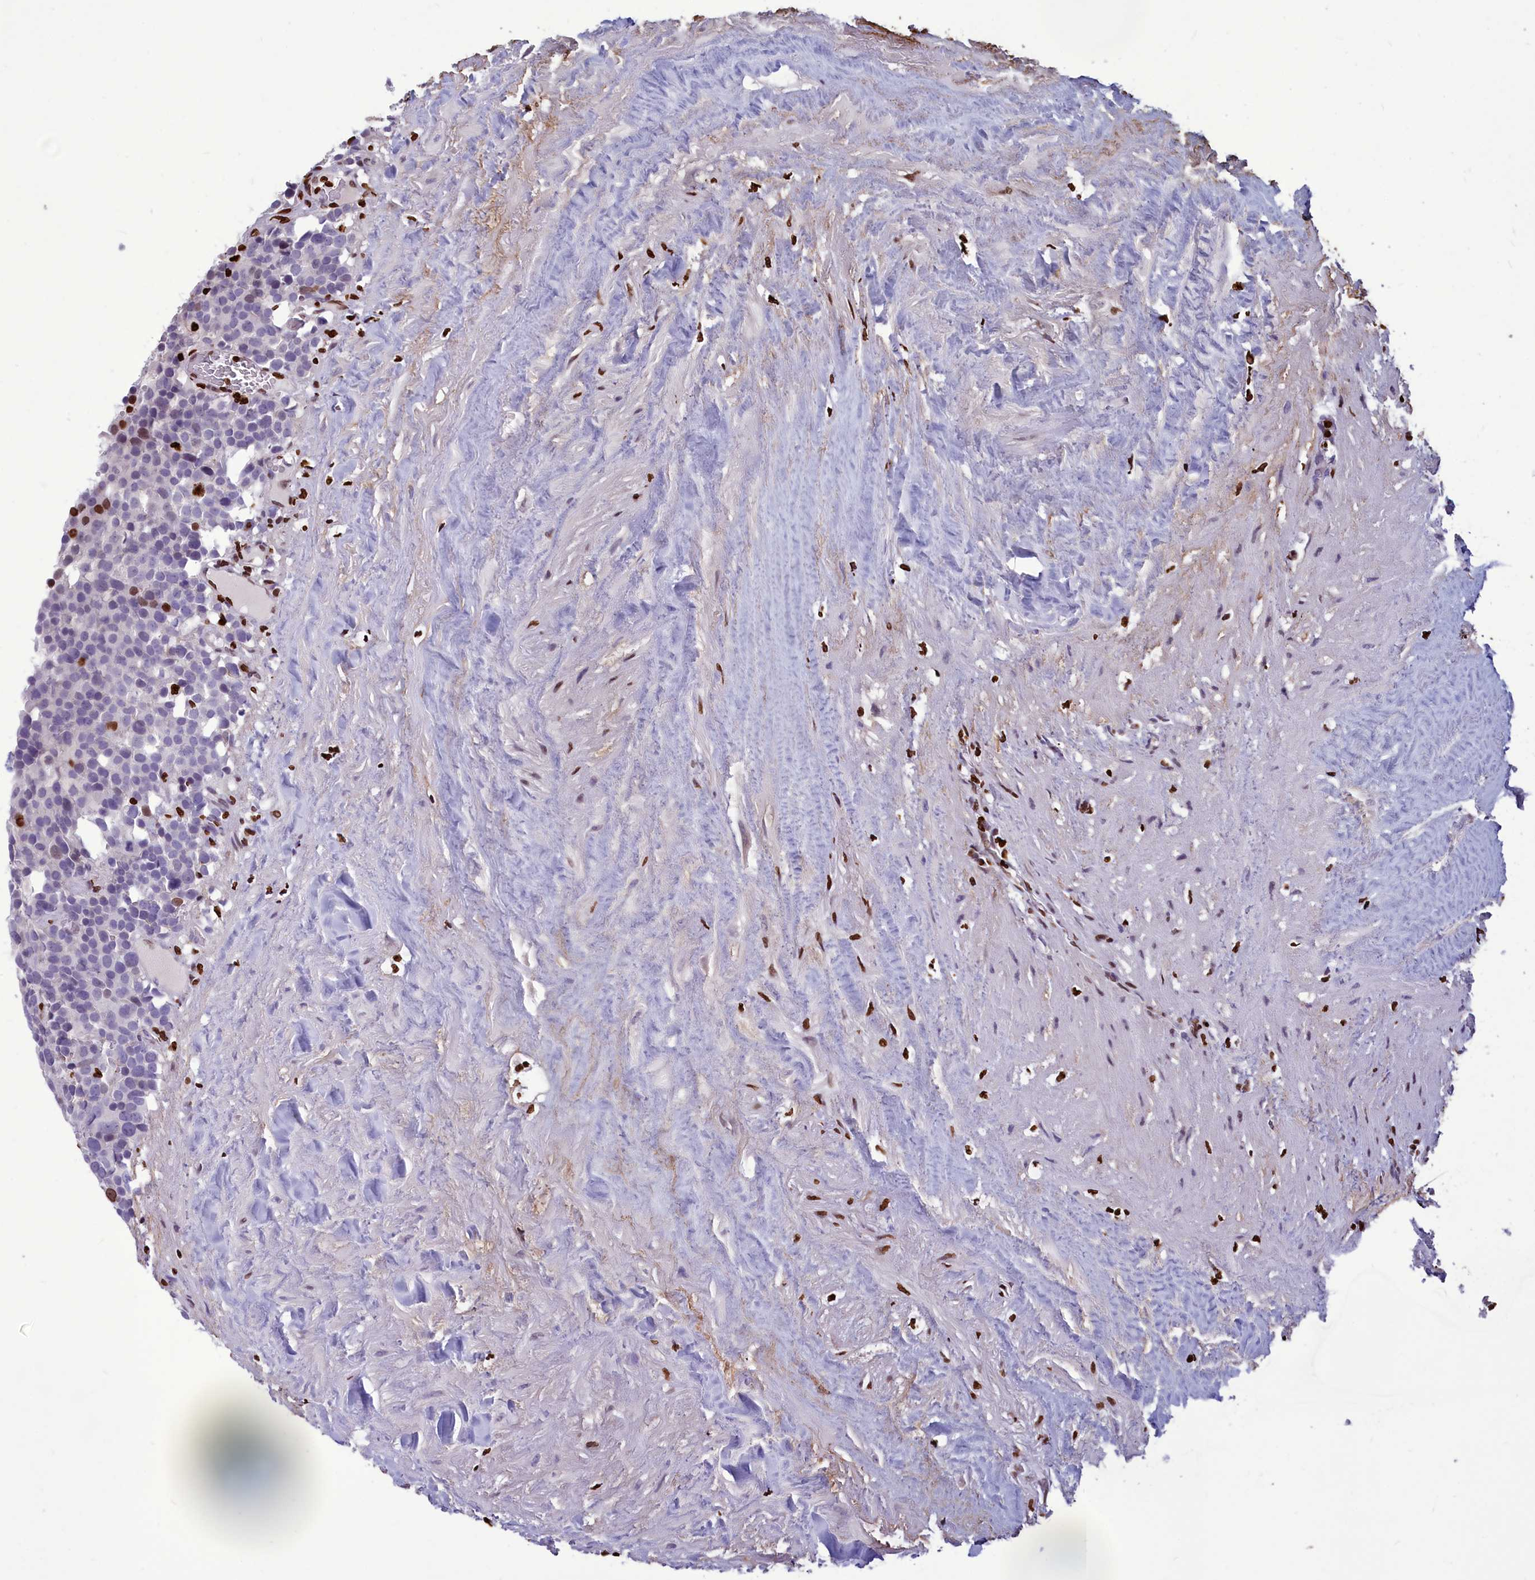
{"staining": {"intensity": "strong", "quantity": "<25%", "location": "nuclear"}, "tissue": "testis cancer", "cell_type": "Tumor cells", "image_type": "cancer", "snomed": [{"axis": "morphology", "description": "Seminoma, NOS"}, {"axis": "topography", "description": "Testis"}], "caption": "Testis cancer (seminoma) stained for a protein (brown) demonstrates strong nuclear positive expression in about <25% of tumor cells.", "gene": "AKAP17A", "patient": {"sex": "male", "age": 71}}